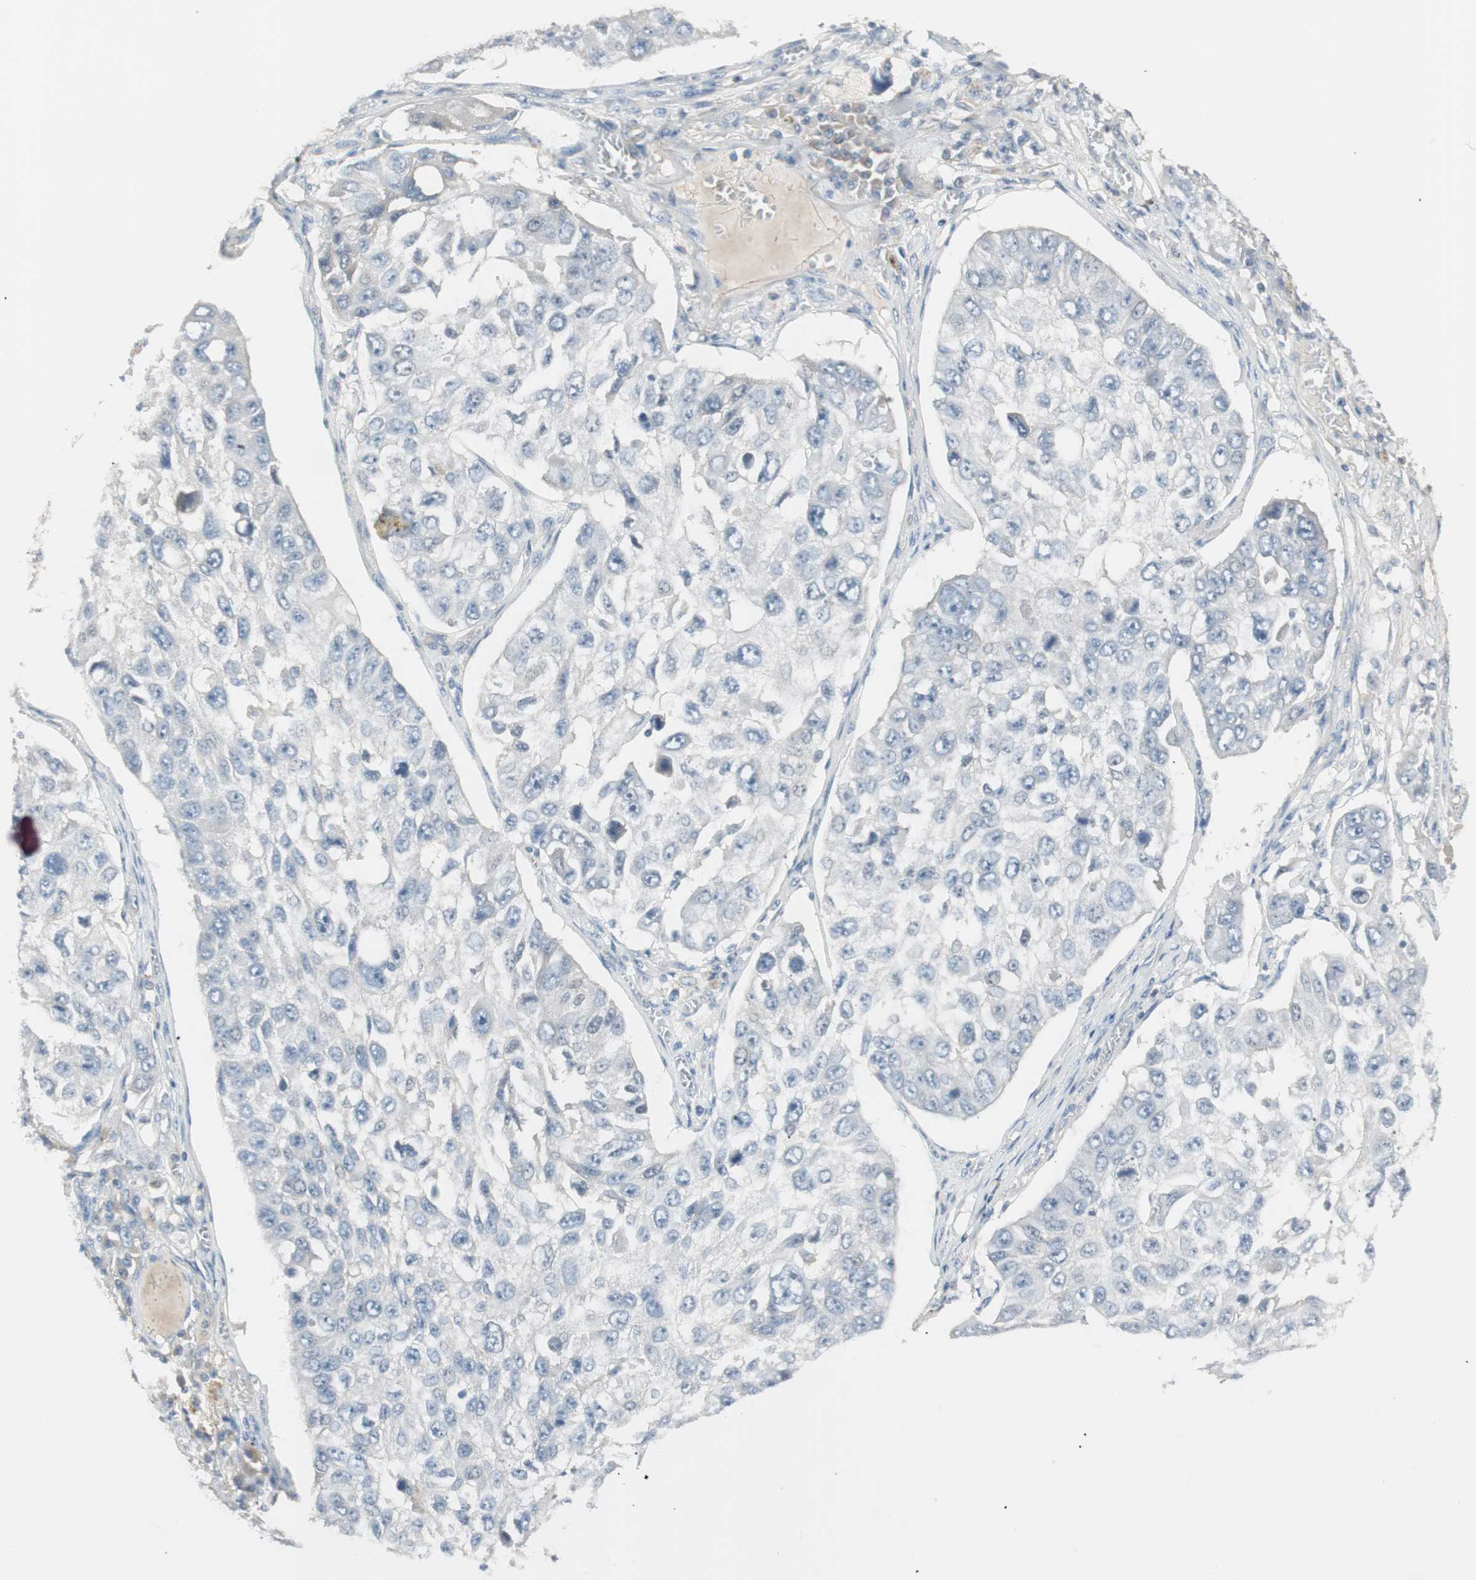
{"staining": {"intensity": "negative", "quantity": "none", "location": "none"}, "tissue": "lung cancer", "cell_type": "Tumor cells", "image_type": "cancer", "snomed": [{"axis": "morphology", "description": "Squamous cell carcinoma, NOS"}, {"axis": "topography", "description": "Lung"}], "caption": "Human lung cancer (squamous cell carcinoma) stained for a protein using immunohistochemistry (IHC) reveals no staining in tumor cells.", "gene": "KHK", "patient": {"sex": "male", "age": 71}}